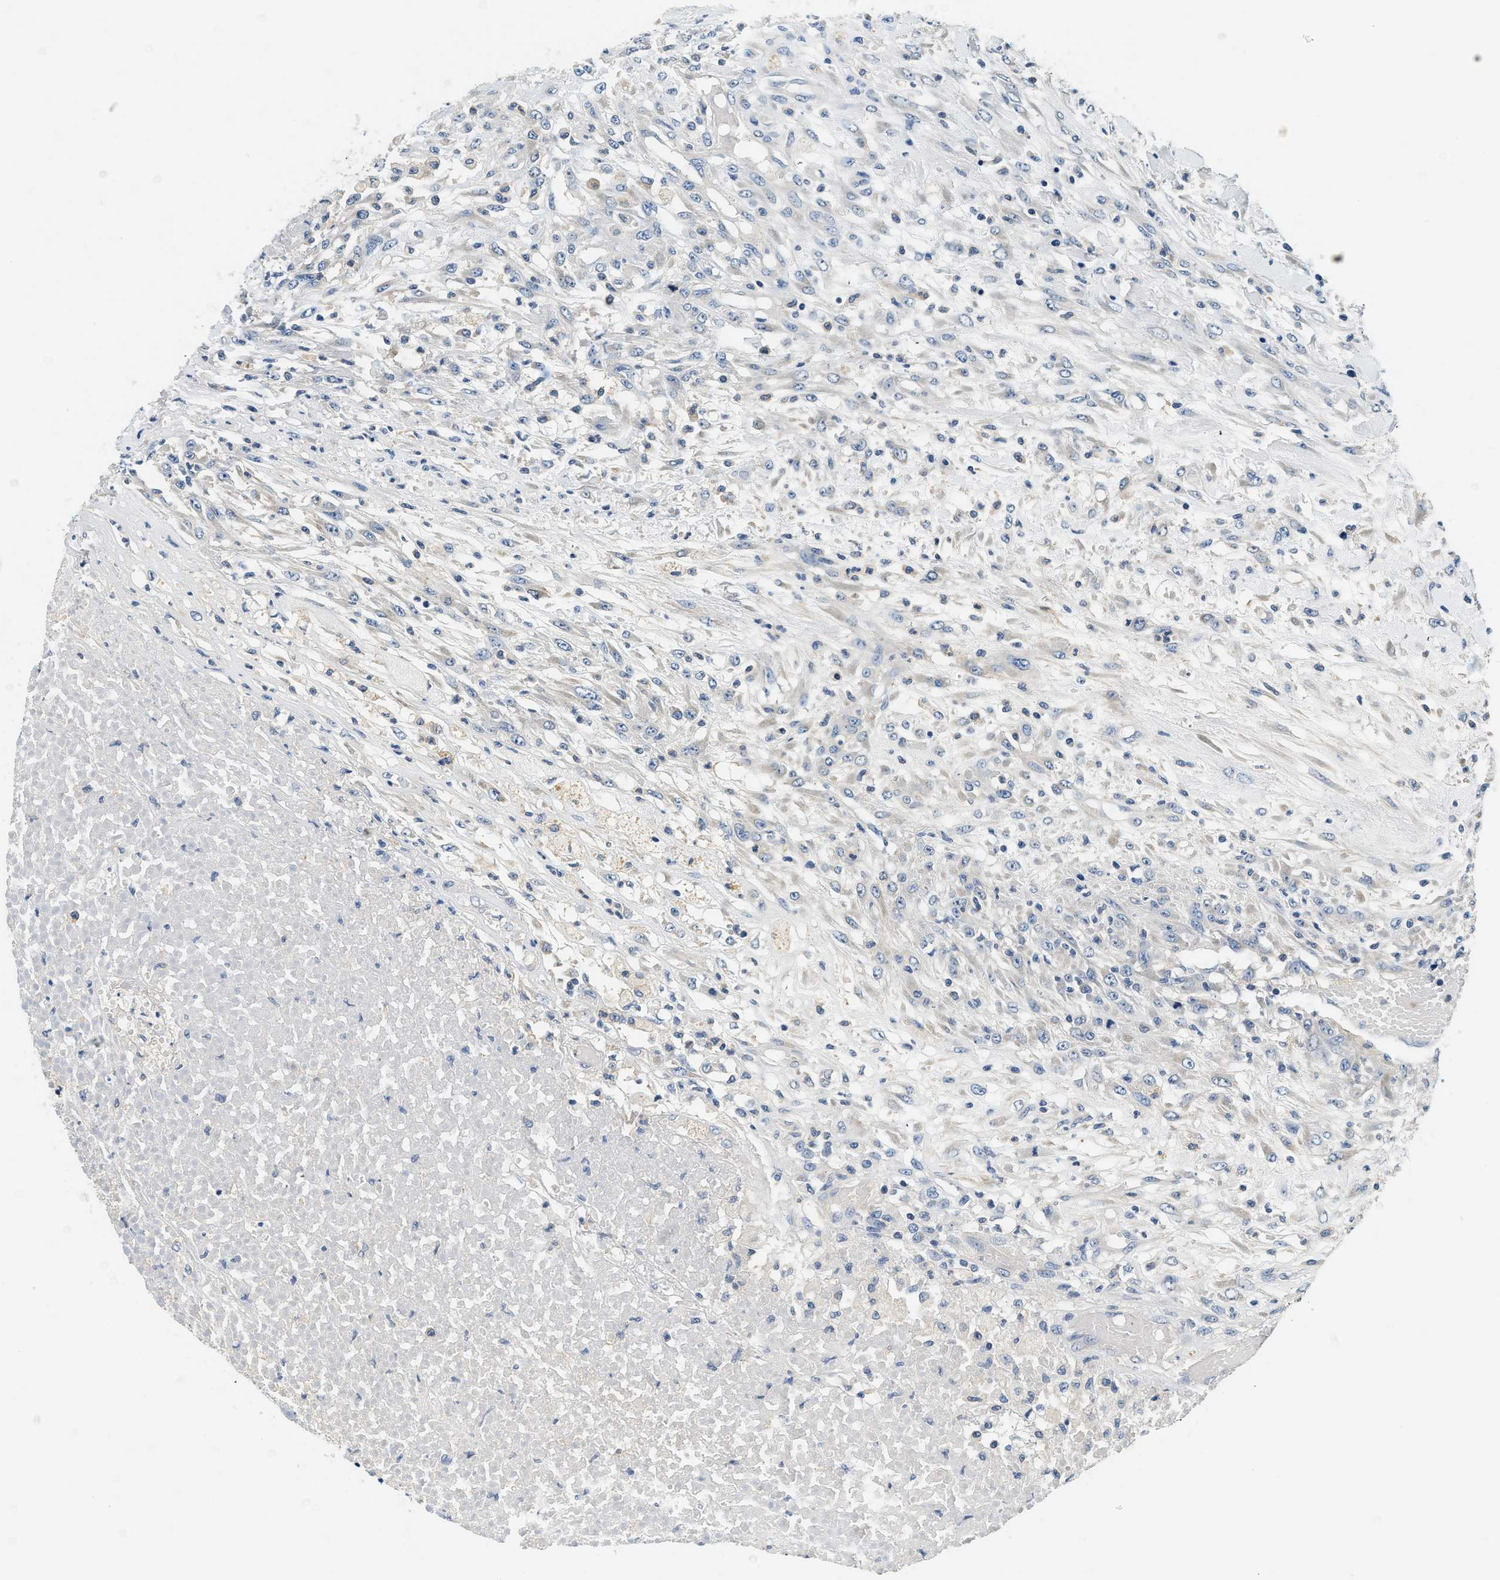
{"staining": {"intensity": "negative", "quantity": "none", "location": "none"}, "tissue": "testis cancer", "cell_type": "Tumor cells", "image_type": "cancer", "snomed": [{"axis": "morphology", "description": "Seminoma, NOS"}, {"axis": "topography", "description": "Testis"}], "caption": "Immunohistochemical staining of human testis cancer exhibits no significant staining in tumor cells.", "gene": "SLC35E1", "patient": {"sex": "male", "age": 59}}